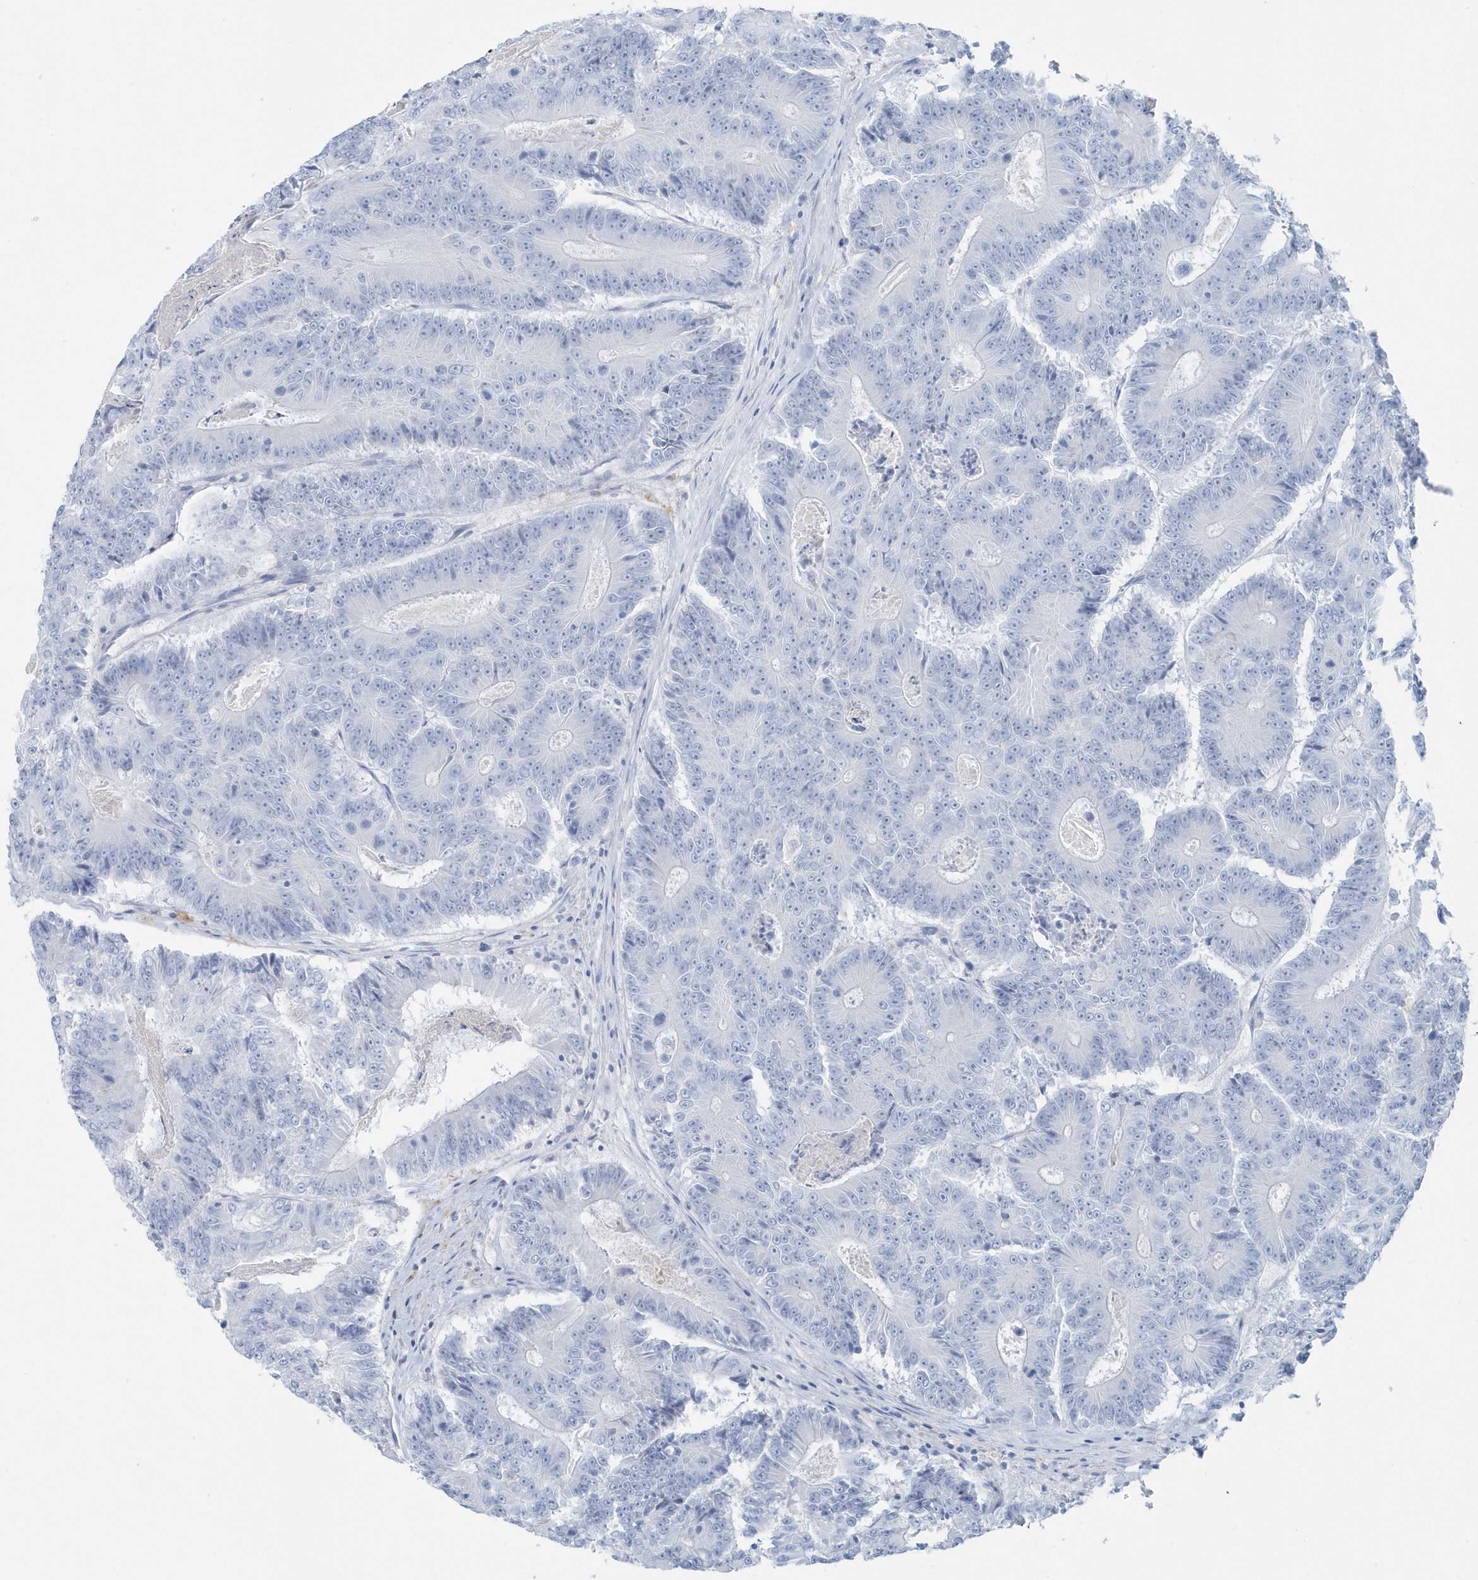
{"staining": {"intensity": "negative", "quantity": "none", "location": "none"}, "tissue": "colorectal cancer", "cell_type": "Tumor cells", "image_type": "cancer", "snomed": [{"axis": "morphology", "description": "Adenocarcinoma, NOS"}, {"axis": "topography", "description": "Colon"}], "caption": "IHC micrograph of neoplastic tissue: colorectal cancer stained with DAB (3,3'-diaminobenzidine) reveals no significant protein staining in tumor cells.", "gene": "FAM98A", "patient": {"sex": "male", "age": 83}}